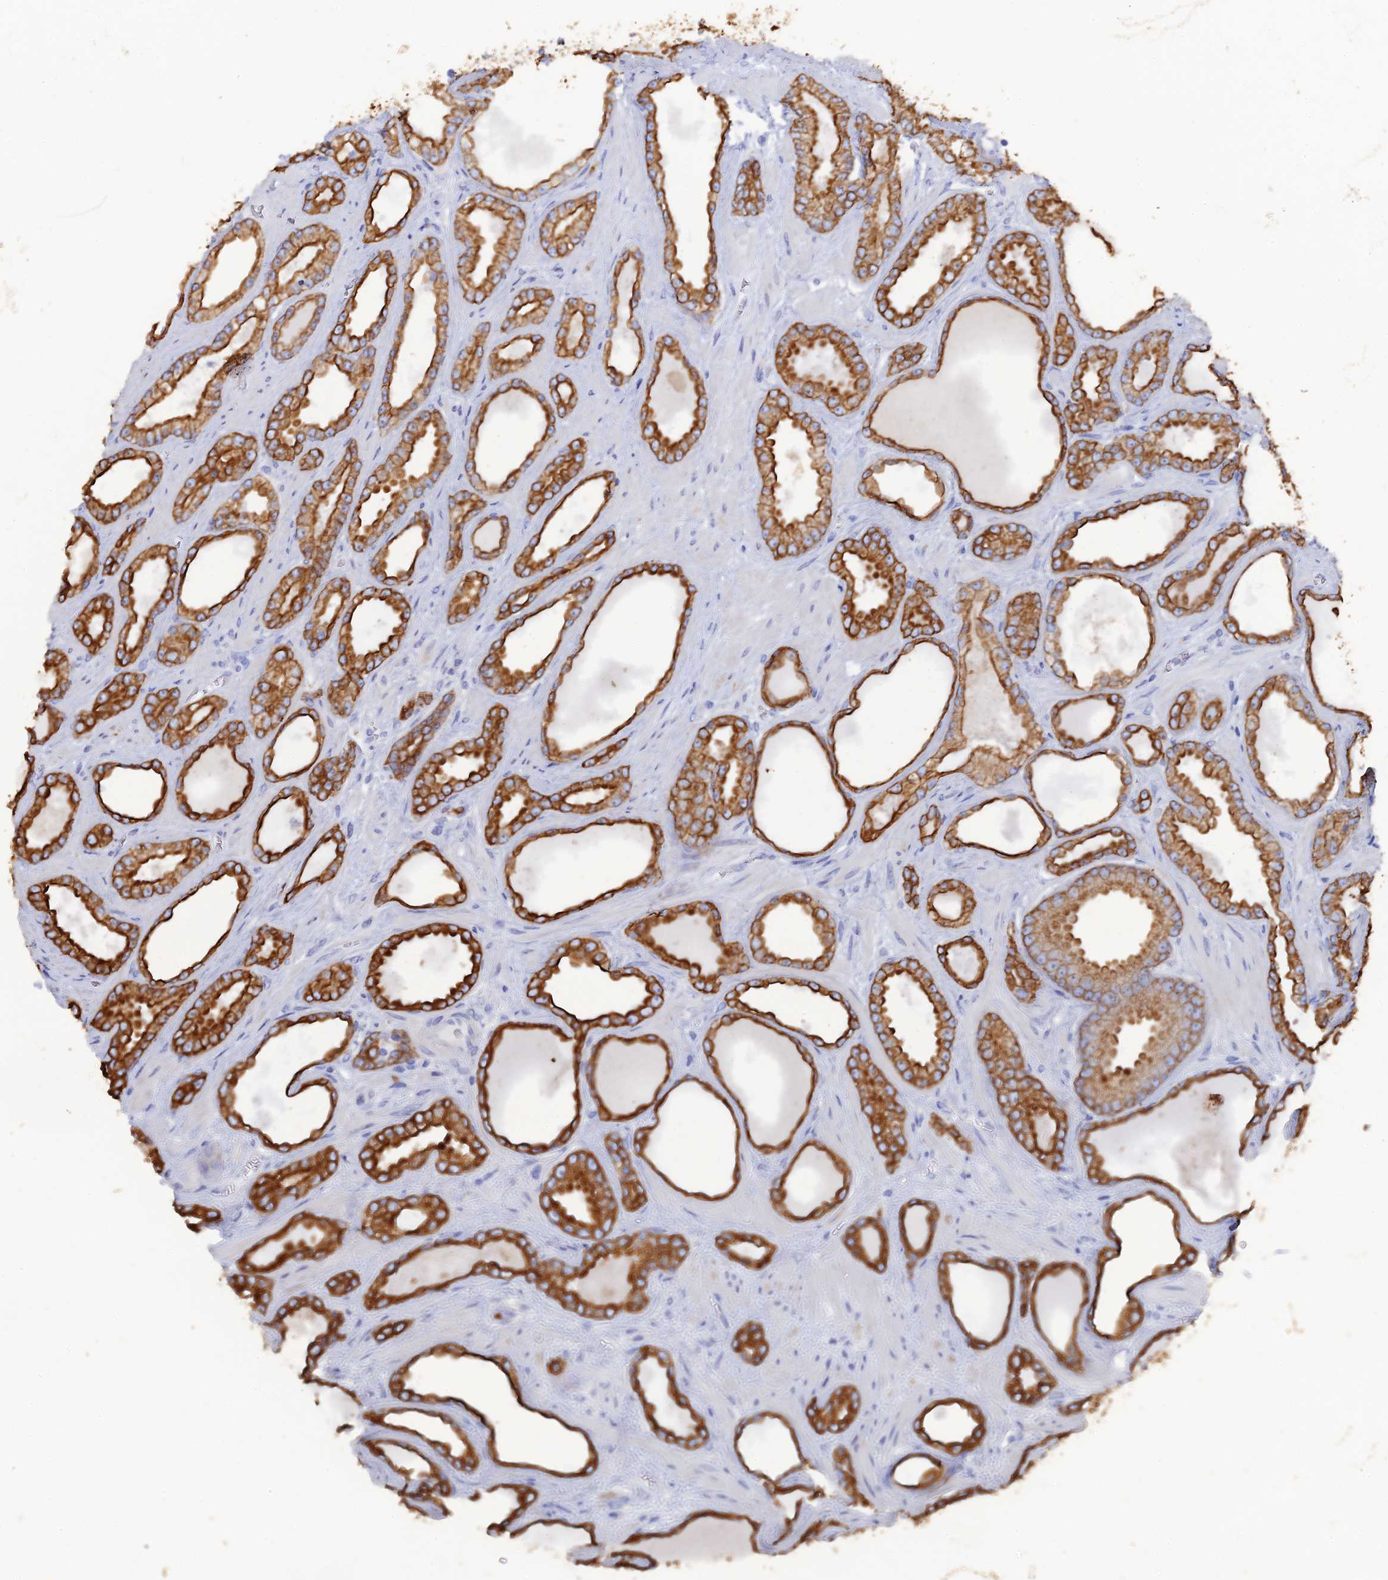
{"staining": {"intensity": "strong", "quantity": ">75%", "location": "cytoplasmic/membranous"}, "tissue": "prostate cancer", "cell_type": "Tumor cells", "image_type": "cancer", "snomed": [{"axis": "morphology", "description": "Adenocarcinoma, Low grade"}, {"axis": "topography", "description": "Prostate"}], "caption": "Prostate cancer (low-grade adenocarcinoma) stained for a protein (brown) displays strong cytoplasmic/membranous positive staining in about >75% of tumor cells.", "gene": "SRFBP1", "patient": {"sex": "male", "age": 57}}